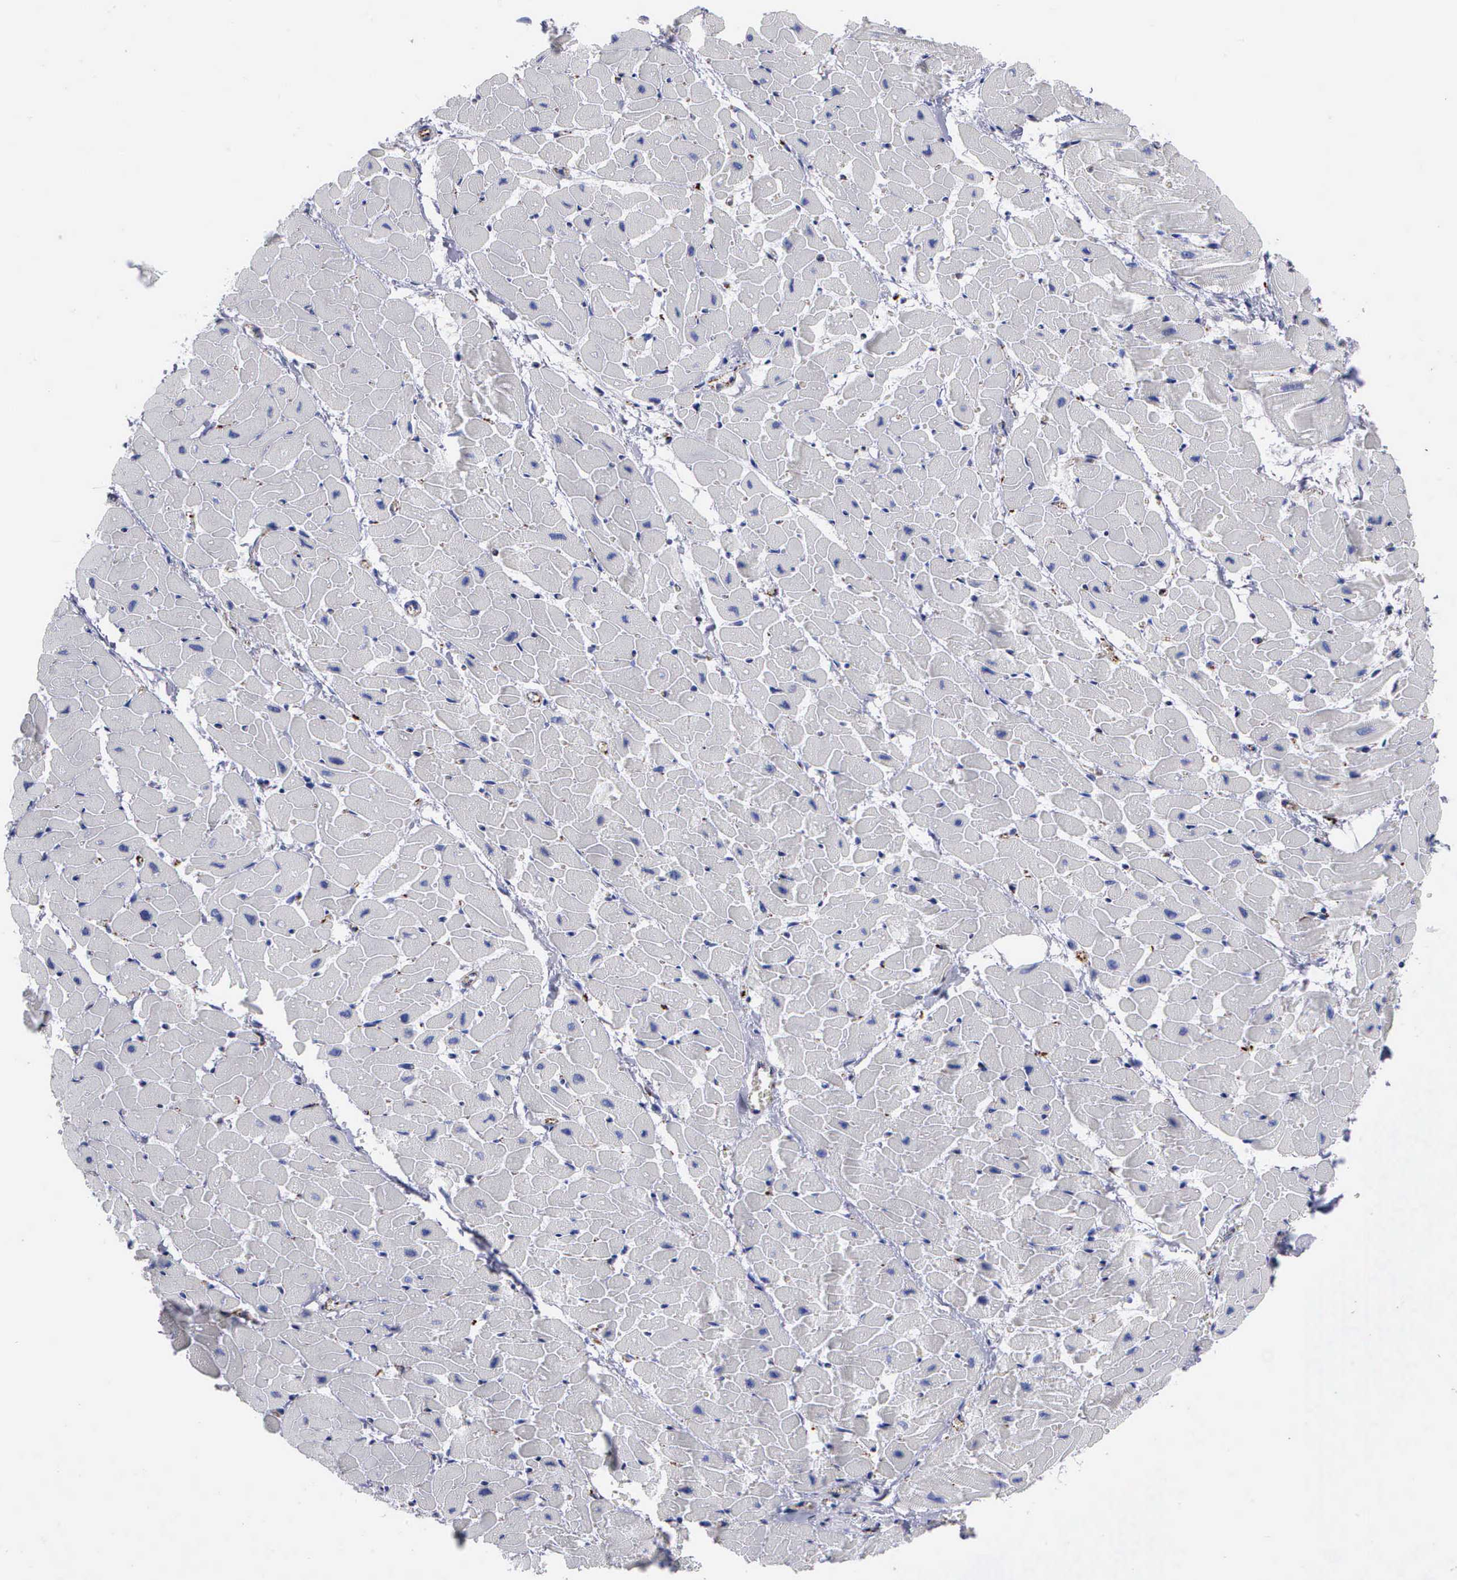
{"staining": {"intensity": "negative", "quantity": "none", "location": "none"}, "tissue": "heart muscle", "cell_type": "Cardiomyocytes", "image_type": "normal", "snomed": [{"axis": "morphology", "description": "Normal tissue, NOS"}, {"axis": "topography", "description": "Heart"}], "caption": "A high-resolution image shows immunohistochemistry (IHC) staining of unremarkable heart muscle, which displays no significant expression in cardiomyocytes.", "gene": "CTSH", "patient": {"sex": "female", "age": 19}}